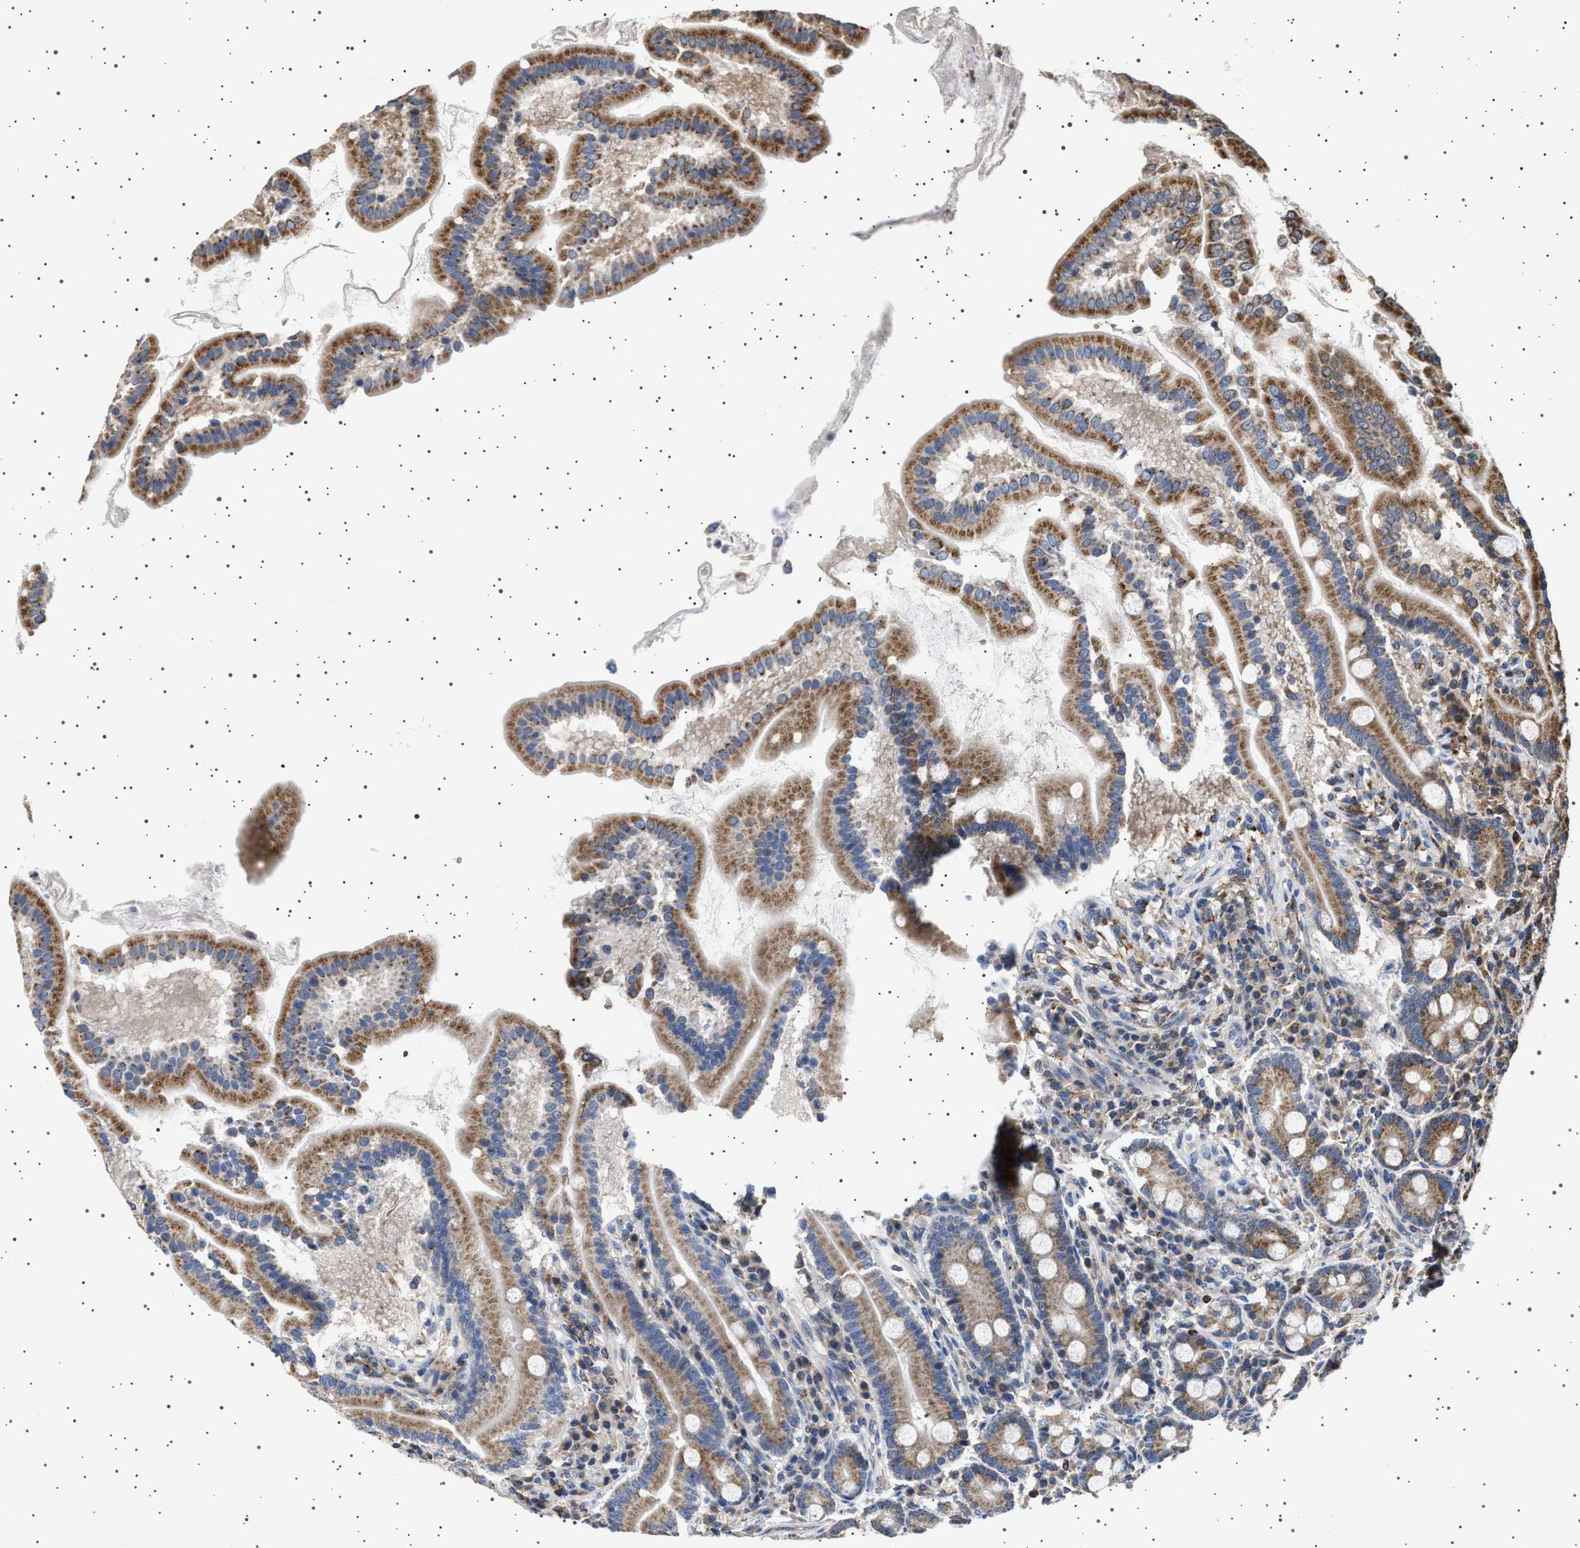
{"staining": {"intensity": "moderate", "quantity": ">75%", "location": "cytoplasmic/membranous"}, "tissue": "duodenum", "cell_type": "Glandular cells", "image_type": "normal", "snomed": [{"axis": "morphology", "description": "Normal tissue, NOS"}, {"axis": "topography", "description": "Duodenum"}], "caption": "An IHC photomicrograph of unremarkable tissue is shown. Protein staining in brown highlights moderate cytoplasmic/membranous positivity in duodenum within glandular cells. (IHC, brightfield microscopy, high magnification).", "gene": "TRUB2", "patient": {"sex": "male", "age": 50}}